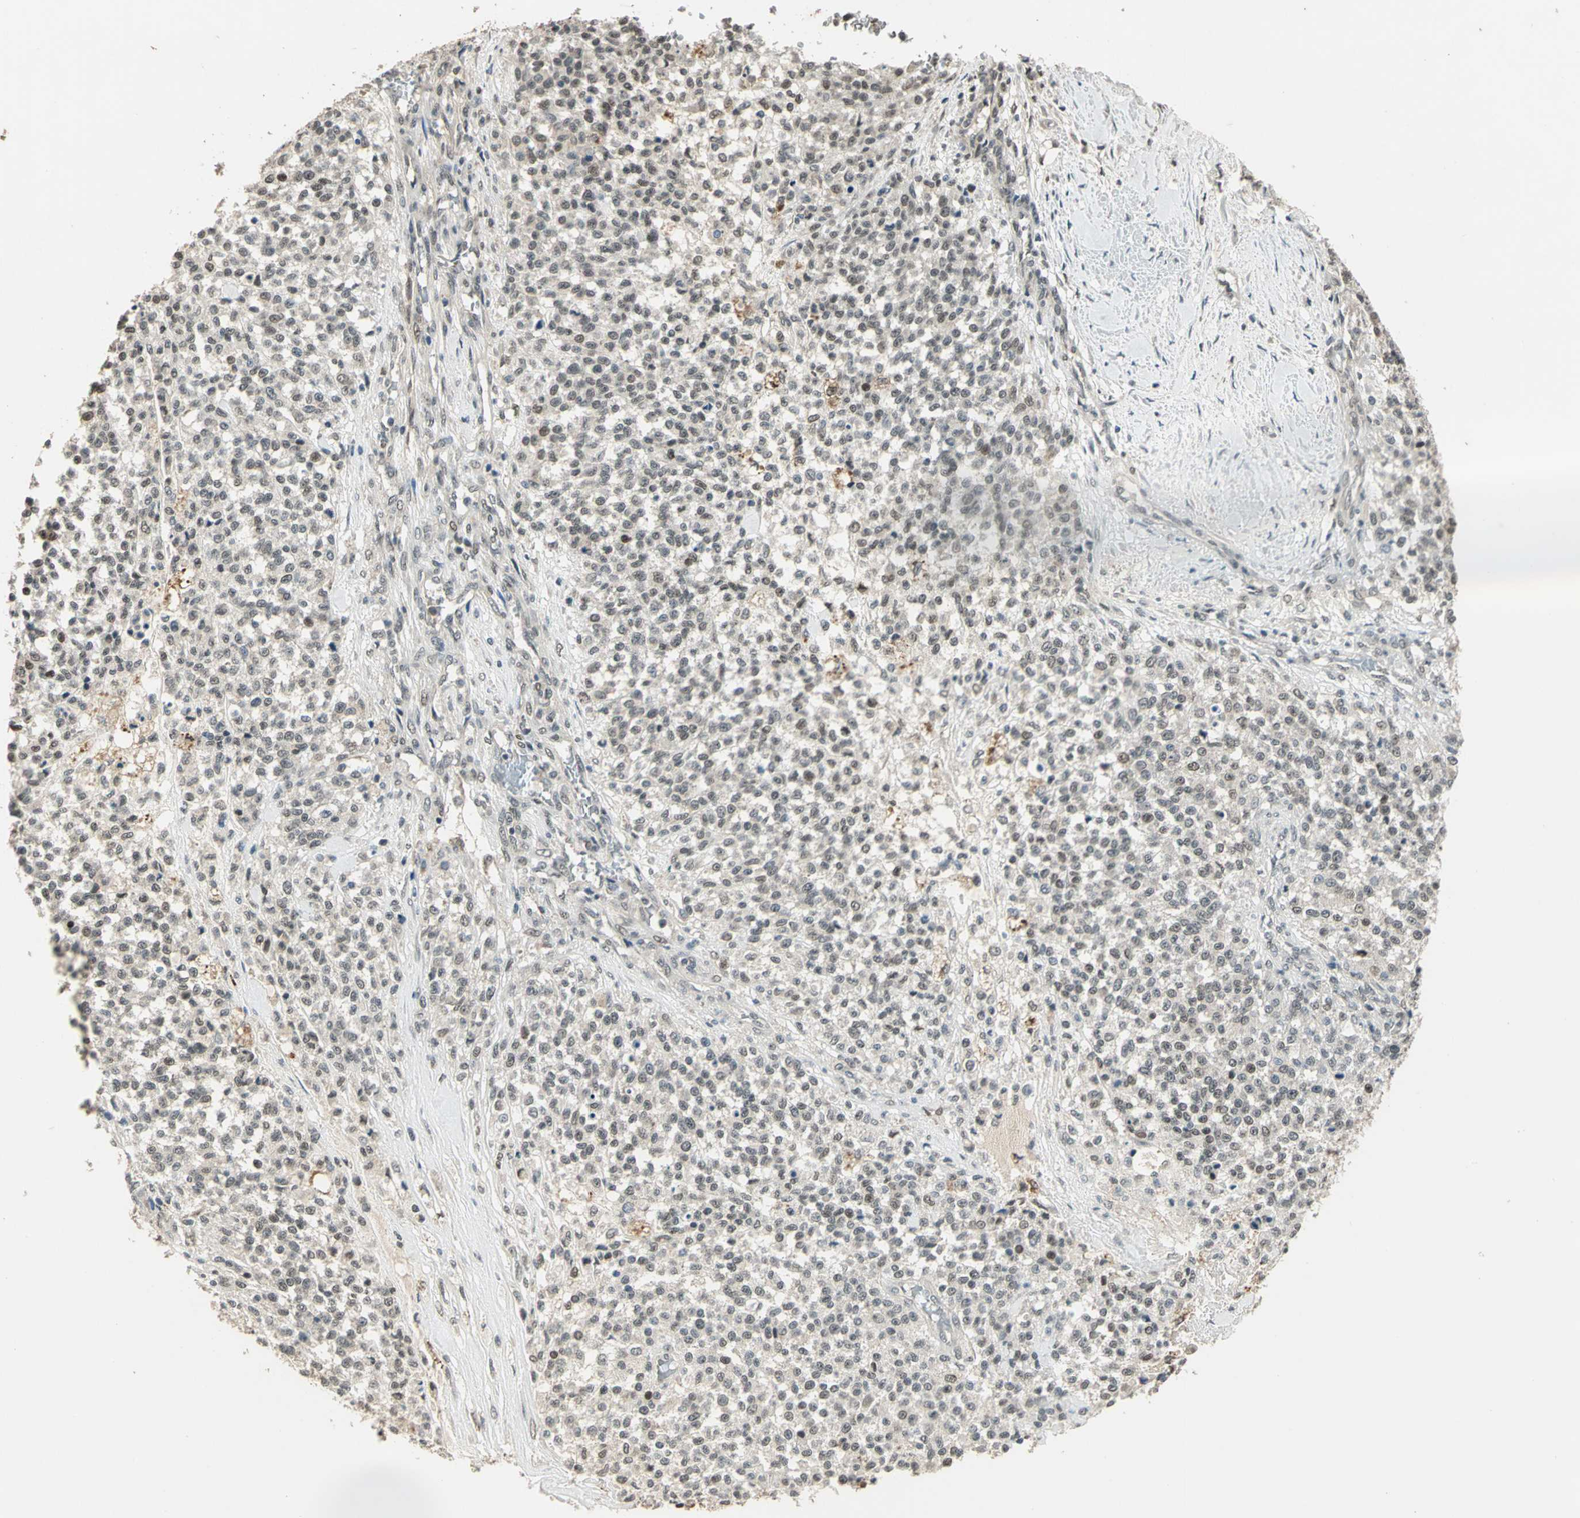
{"staining": {"intensity": "negative", "quantity": "none", "location": "none"}, "tissue": "testis cancer", "cell_type": "Tumor cells", "image_type": "cancer", "snomed": [{"axis": "morphology", "description": "Seminoma, NOS"}, {"axis": "topography", "description": "Testis"}], "caption": "High magnification brightfield microscopy of testis cancer (seminoma) stained with DAB (3,3'-diaminobenzidine) (brown) and counterstained with hematoxylin (blue): tumor cells show no significant staining.", "gene": "RAD17", "patient": {"sex": "male", "age": 59}}